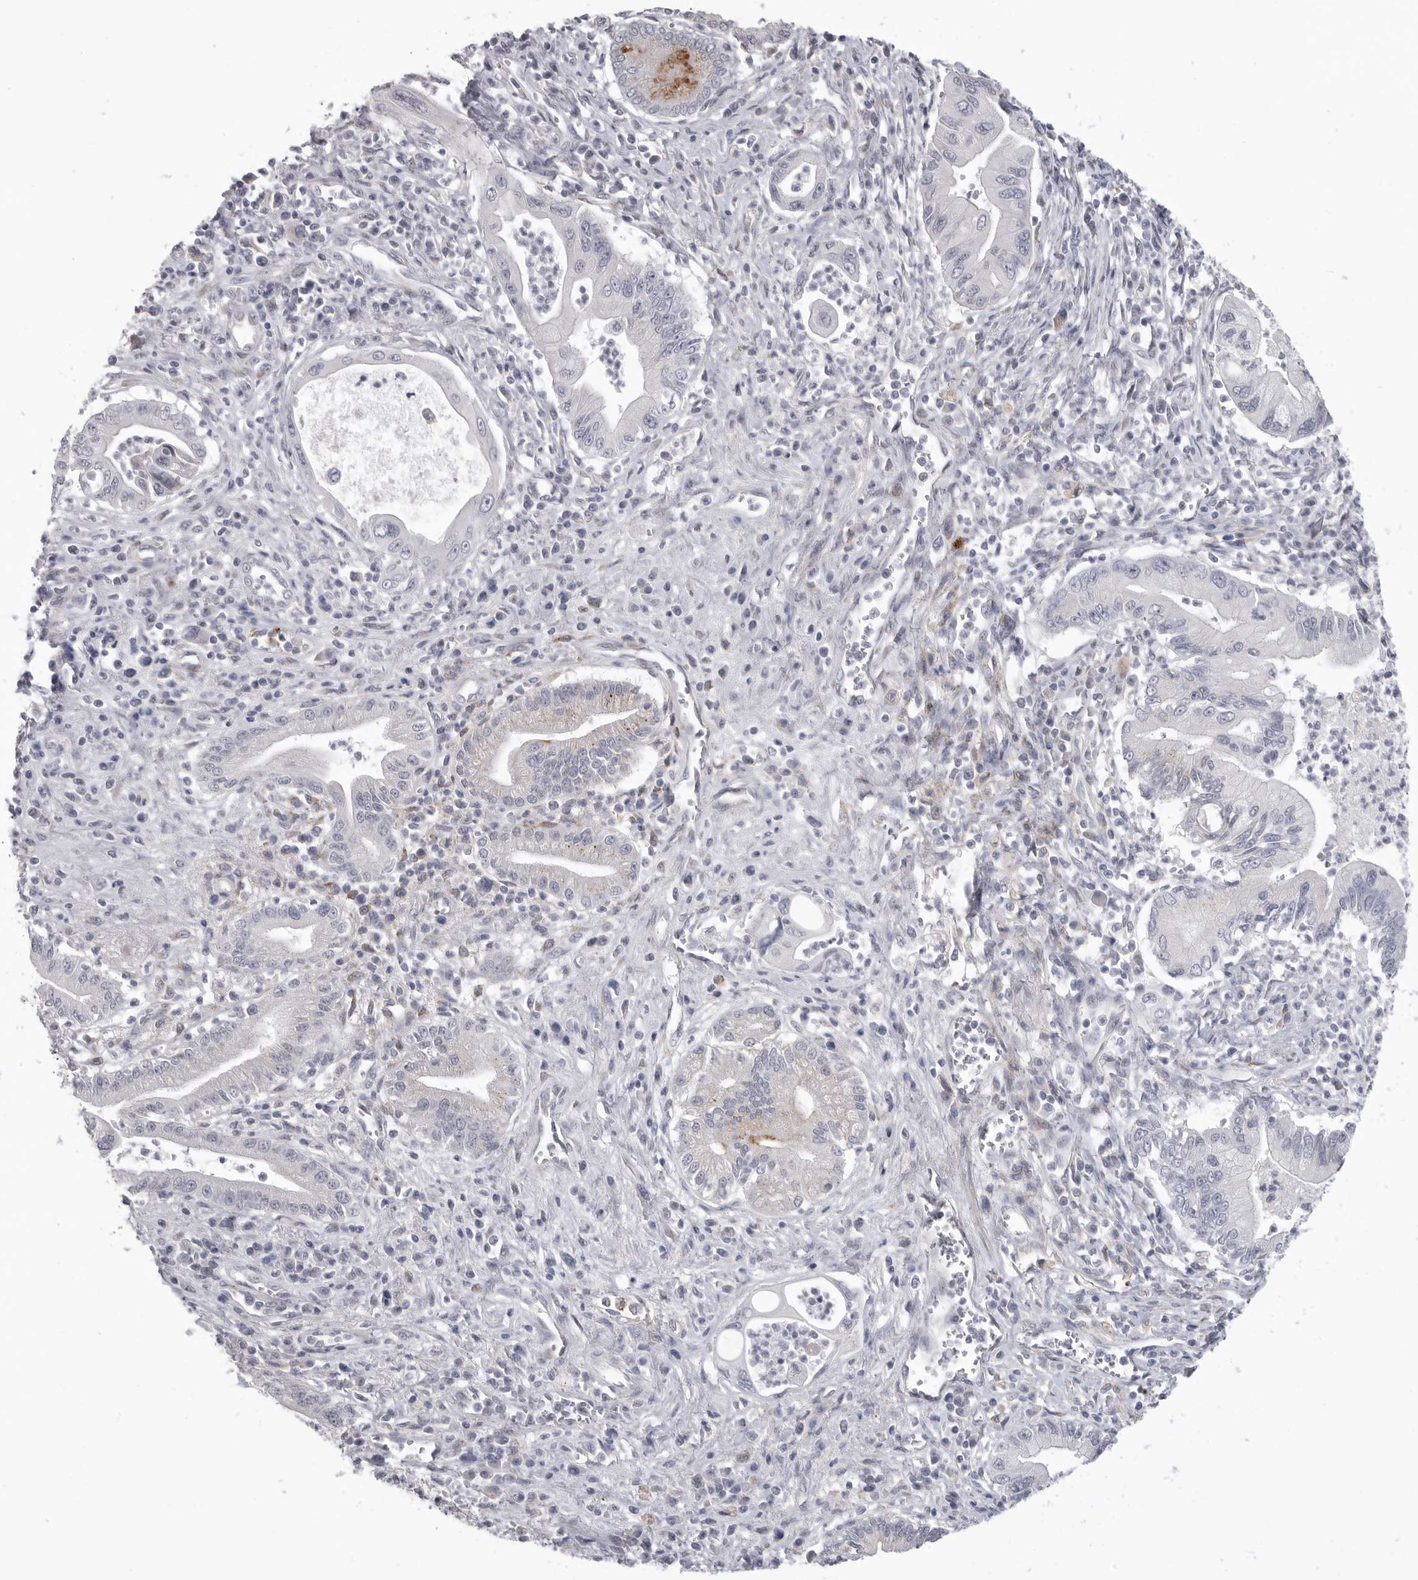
{"staining": {"intensity": "weak", "quantity": "<25%", "location": "cytoplasmic/membranous"}, "tissue": "pancreatic cancer", "cell_type": "Tumor cells", "image_type": "cancer", "snomed": [{"axis": "morphology", "description": "Adenocarcinoma, NOS"}, {"axis": "topography", "description": "Pancreas"}], "caption": "Pancreatic adenocarcinoma was stained to show a protein in brown. There is no significant positivity in tumor cells.", "gene": "SERPING1", "patient": {"sex": "male", "age": 78}}